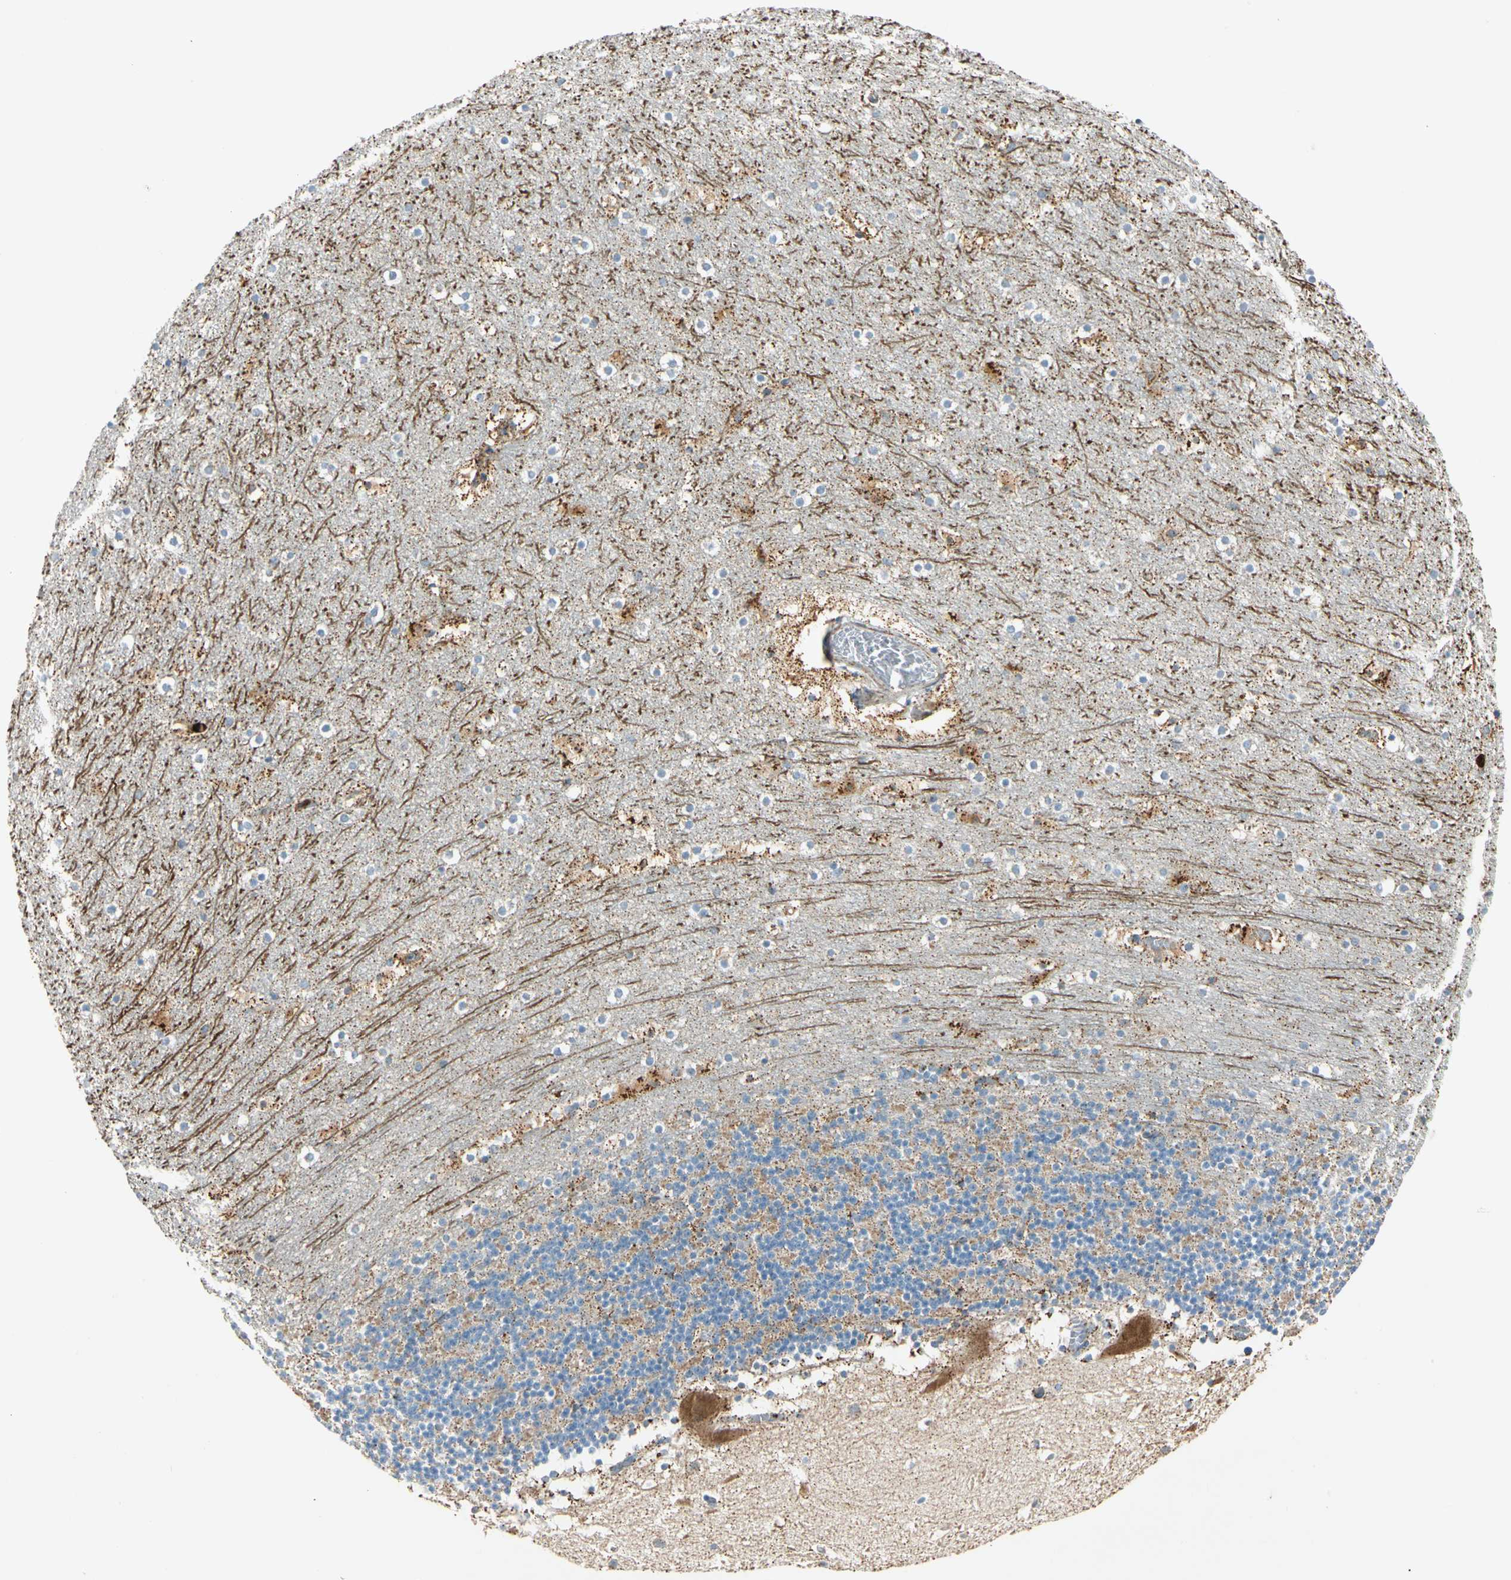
{"staining": {"intensity": "moderate", "quantity": ">75%", "location": "cytoplasmic/membranous"}, "tissue": "cerebellum", "cell_type": "Cells in granular layer", "image_type": "normal", "snomed": [{"axis": "morphology", "description": "Normal tissue, NOS"}, {"axis": "topography", "description": "Cerebellum"}], "caption": "A histopathology image showing moderate cytoplasmic/membranous expression in approximately >75% of cells in granular layer in normal cerebellum, as visualized by brown immunohistochemical staining.", "gene": "LY6G6F", "patient": {"sex": "male", "age": 45}}